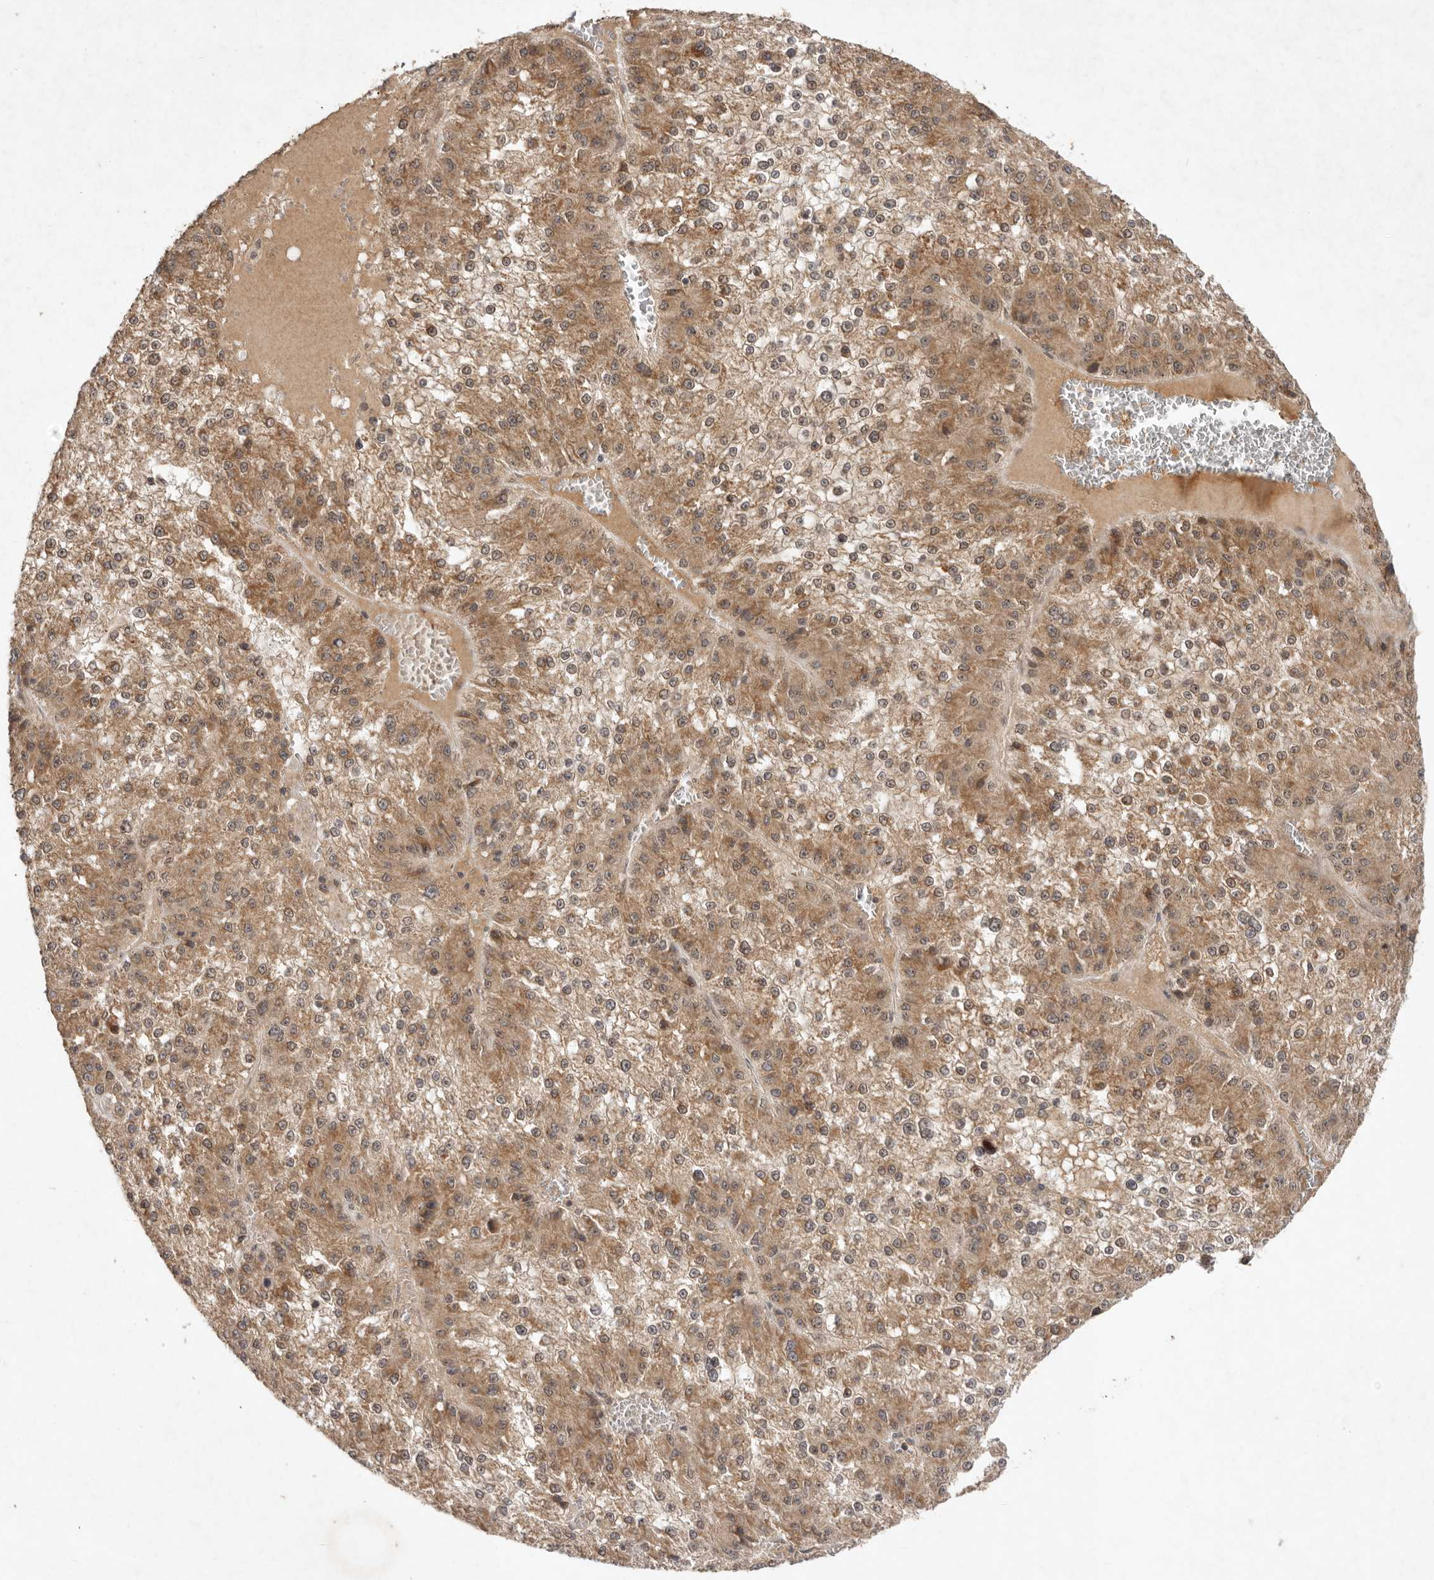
{"staining": {"intensity": "moderate", "quantity": ">75%", "location": "cytoplasmic/membranous"}, "tissue": "liver cancer", "cell_type": "Tumor cells", "image_type": "cancer", "snomed": [{"axis": "morphology", "description": "Carcinoma, Hepatocellular, NOS"}, {"axis": "topography", "description": "Liver"}], "caption": "Protein staining shows moderate cytoplasmic/membranous expression in approximately >75% of tumor cells in liver cancer (hepatocellular carcinoma). (brown staining indicates protein expression, while blue staining denotes nuclei).", "gene": "TARS2", "patient": {"sex": "female", "age": 73}}